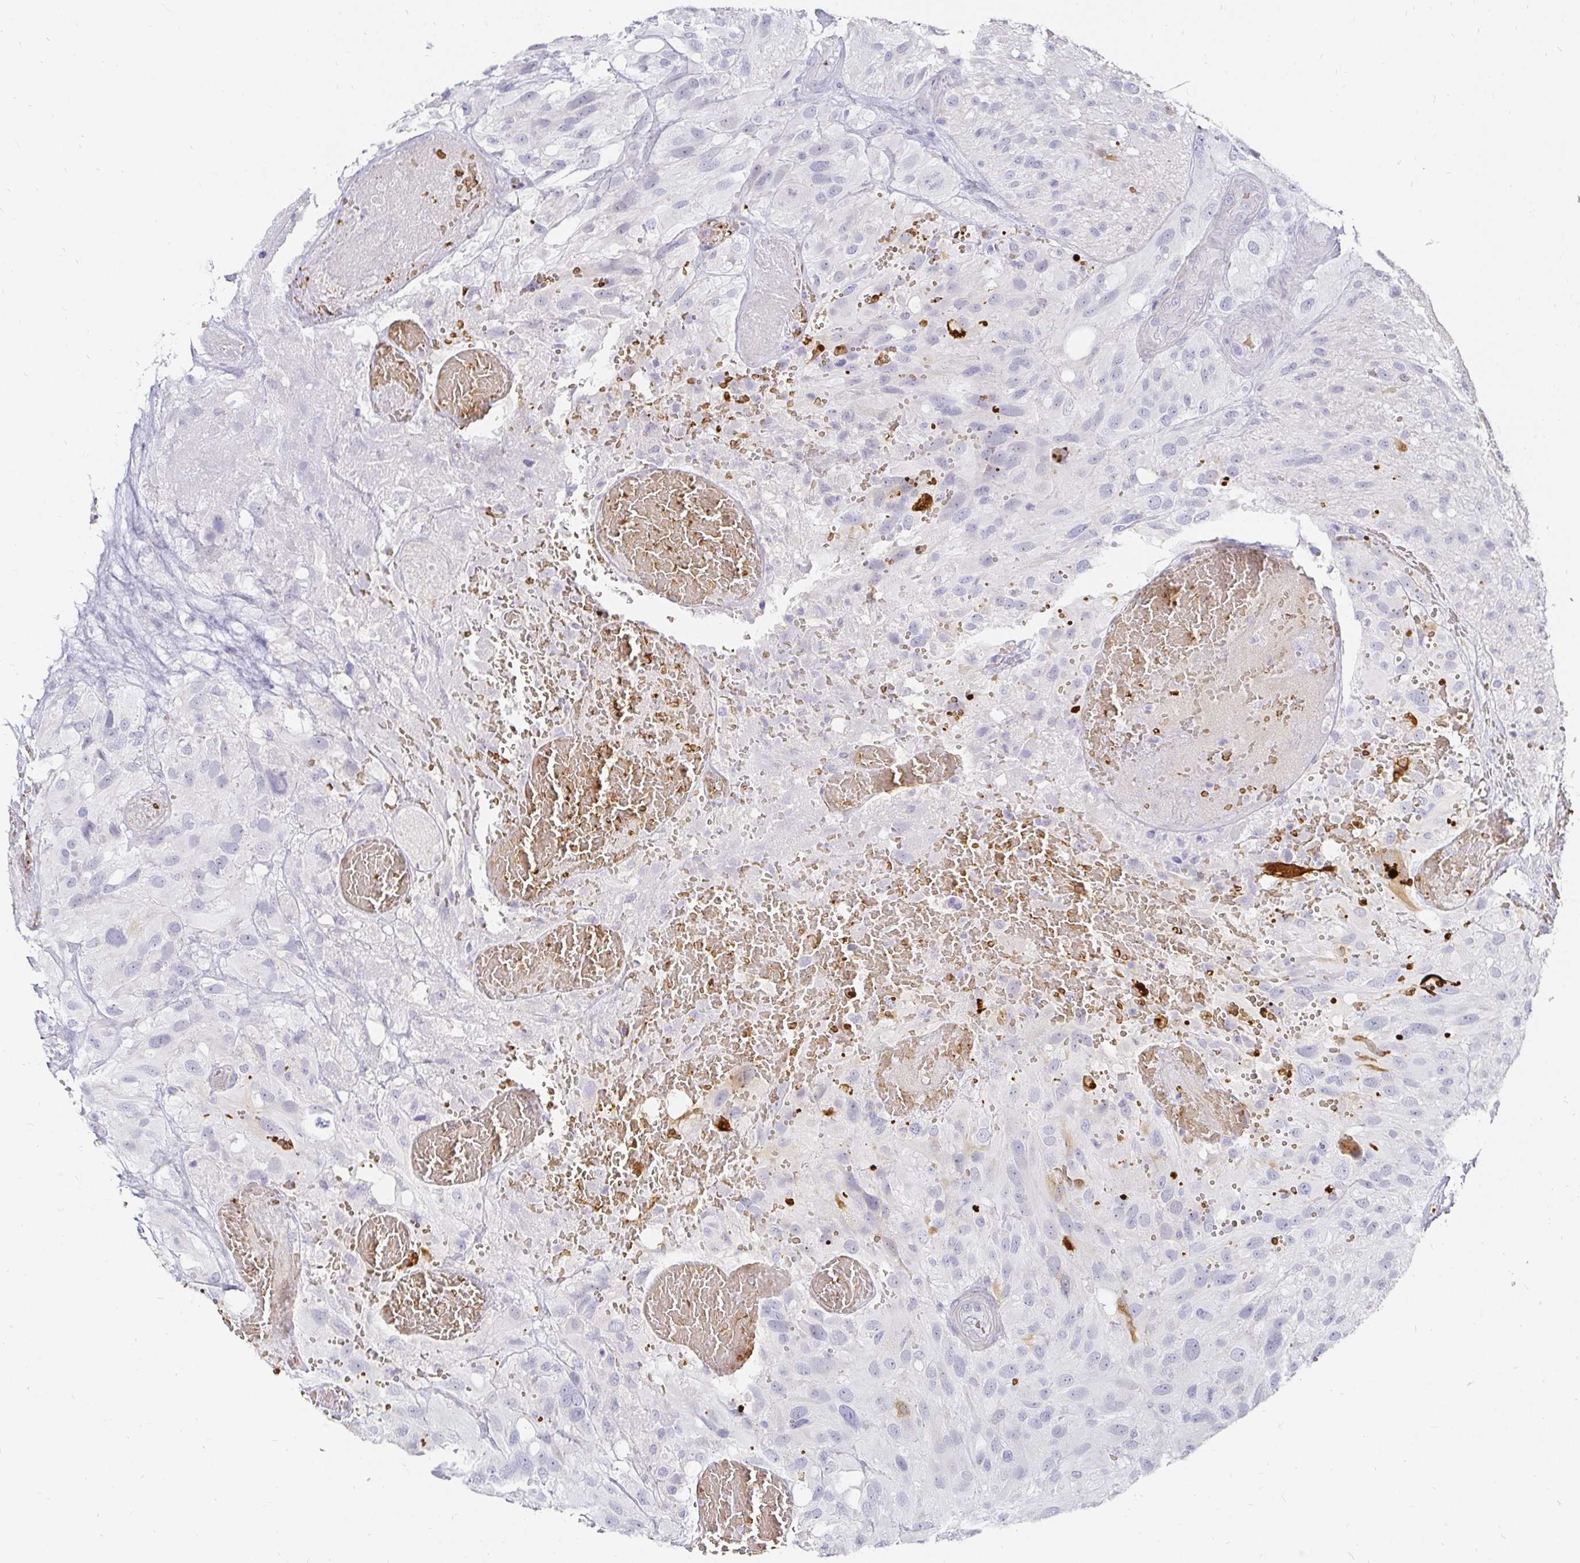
{"staining": {"intensity": "negative", "quantity": "none", "location": "none"}, "tissue": "glioma", "cell_type": "Tumor cells", "image_type": "cancer", "snomed": [{"axis": "morphology", "description": "Glioma, malignant, High grade"}, {"axis": "topography", "description": "Brain"}], "caption": "The micrograph reveals no staining of tumor cells in glioma.", "gene": "FGF21", "patient": {"sex": "male", "age": 53}}